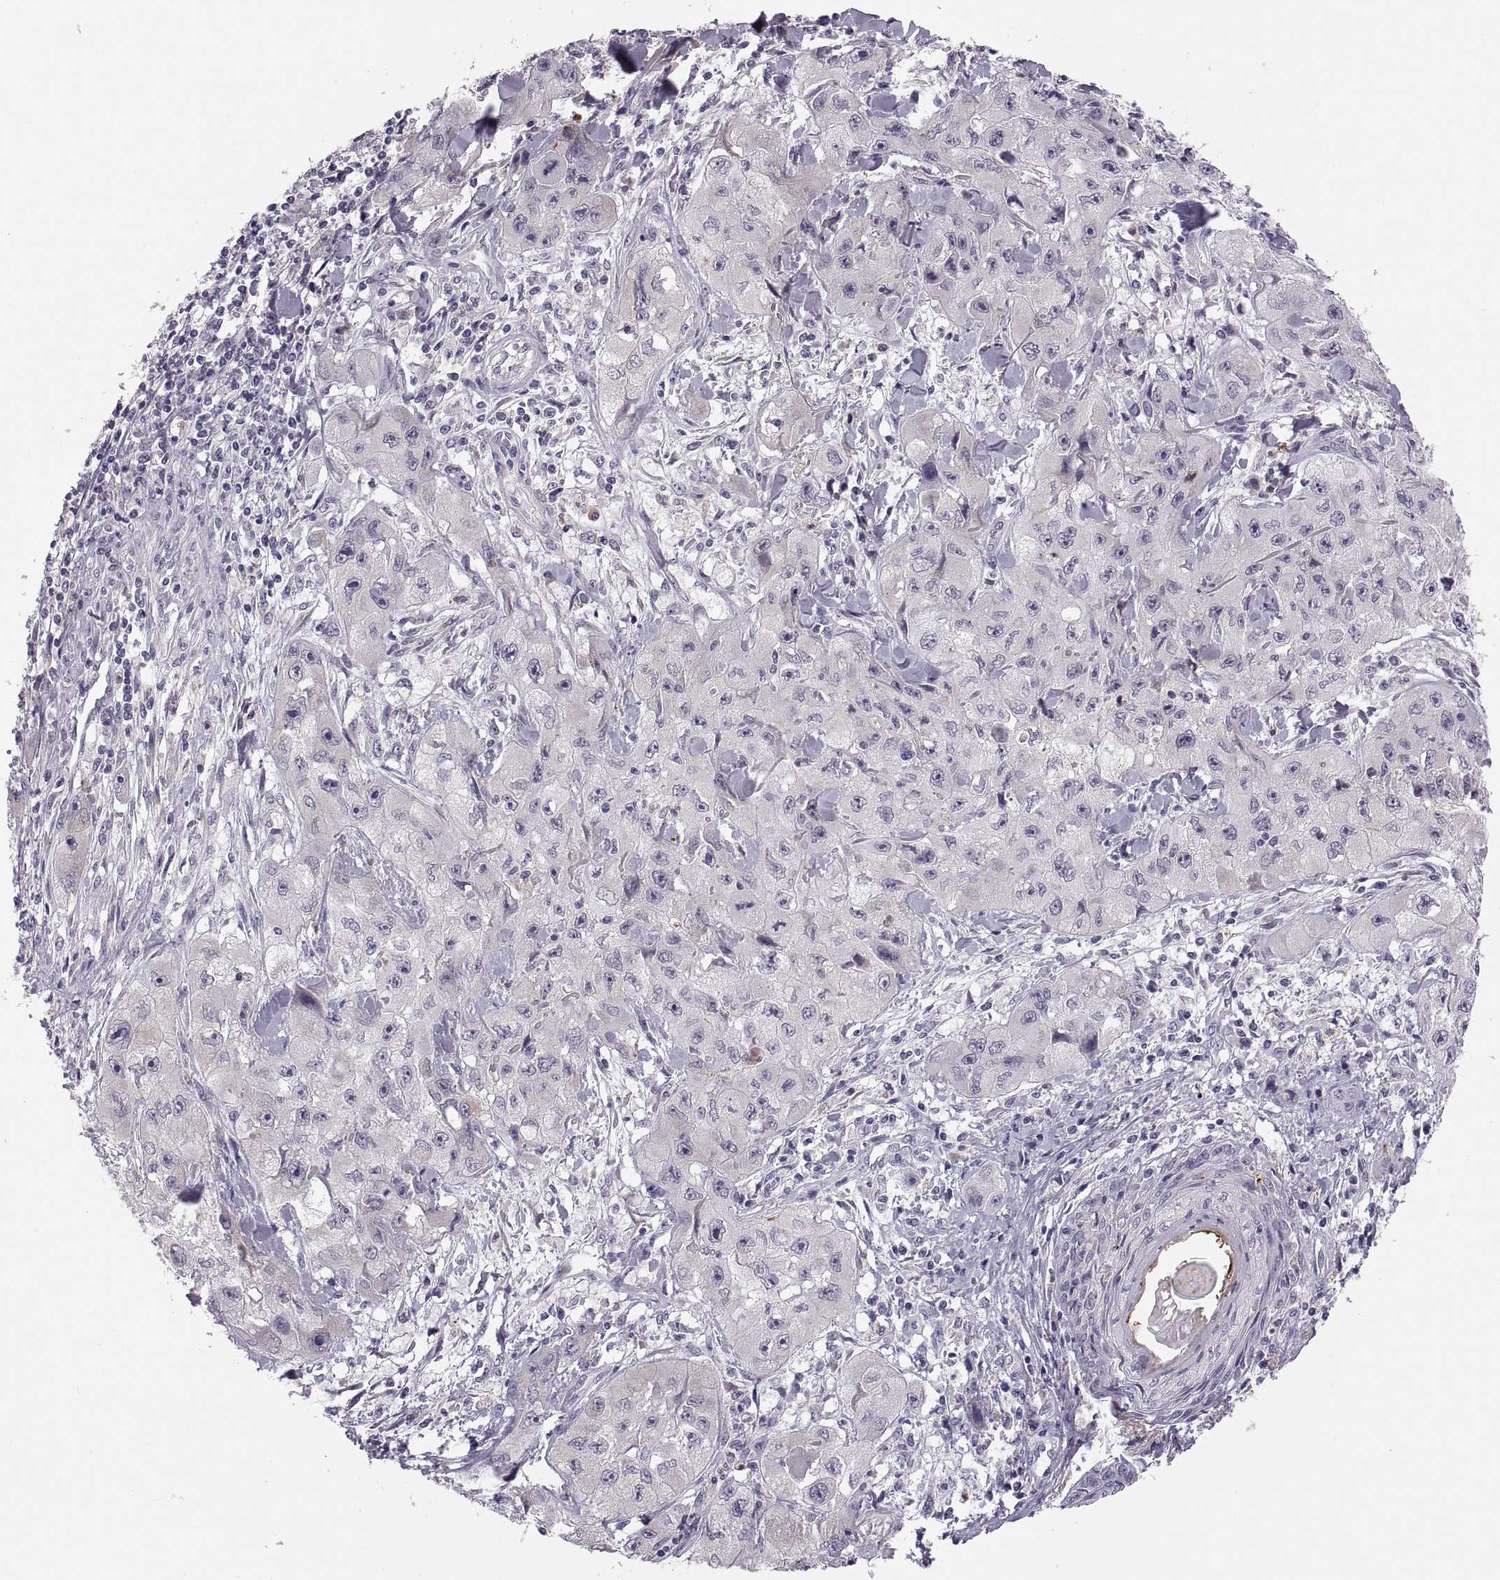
{"staining": {"intensity": "negative", "quantity": "none", "location": "none"}, "tissue": "skin cancer", "cell_type": "Tumor cells", "image_type": "cancer", "snomed": [{"axis": "morphology", "description": "Squamous cell carcinoma, NOS"}, {"axis": "topography", "description": "Skin"}, {"axis": "topography", "description": "Subcutis"}], "caption": "IHC of skin cancer displays no expression in tumor cells.", "gene": "ADH6", "patient": {"sex": "male", "age": 73}}